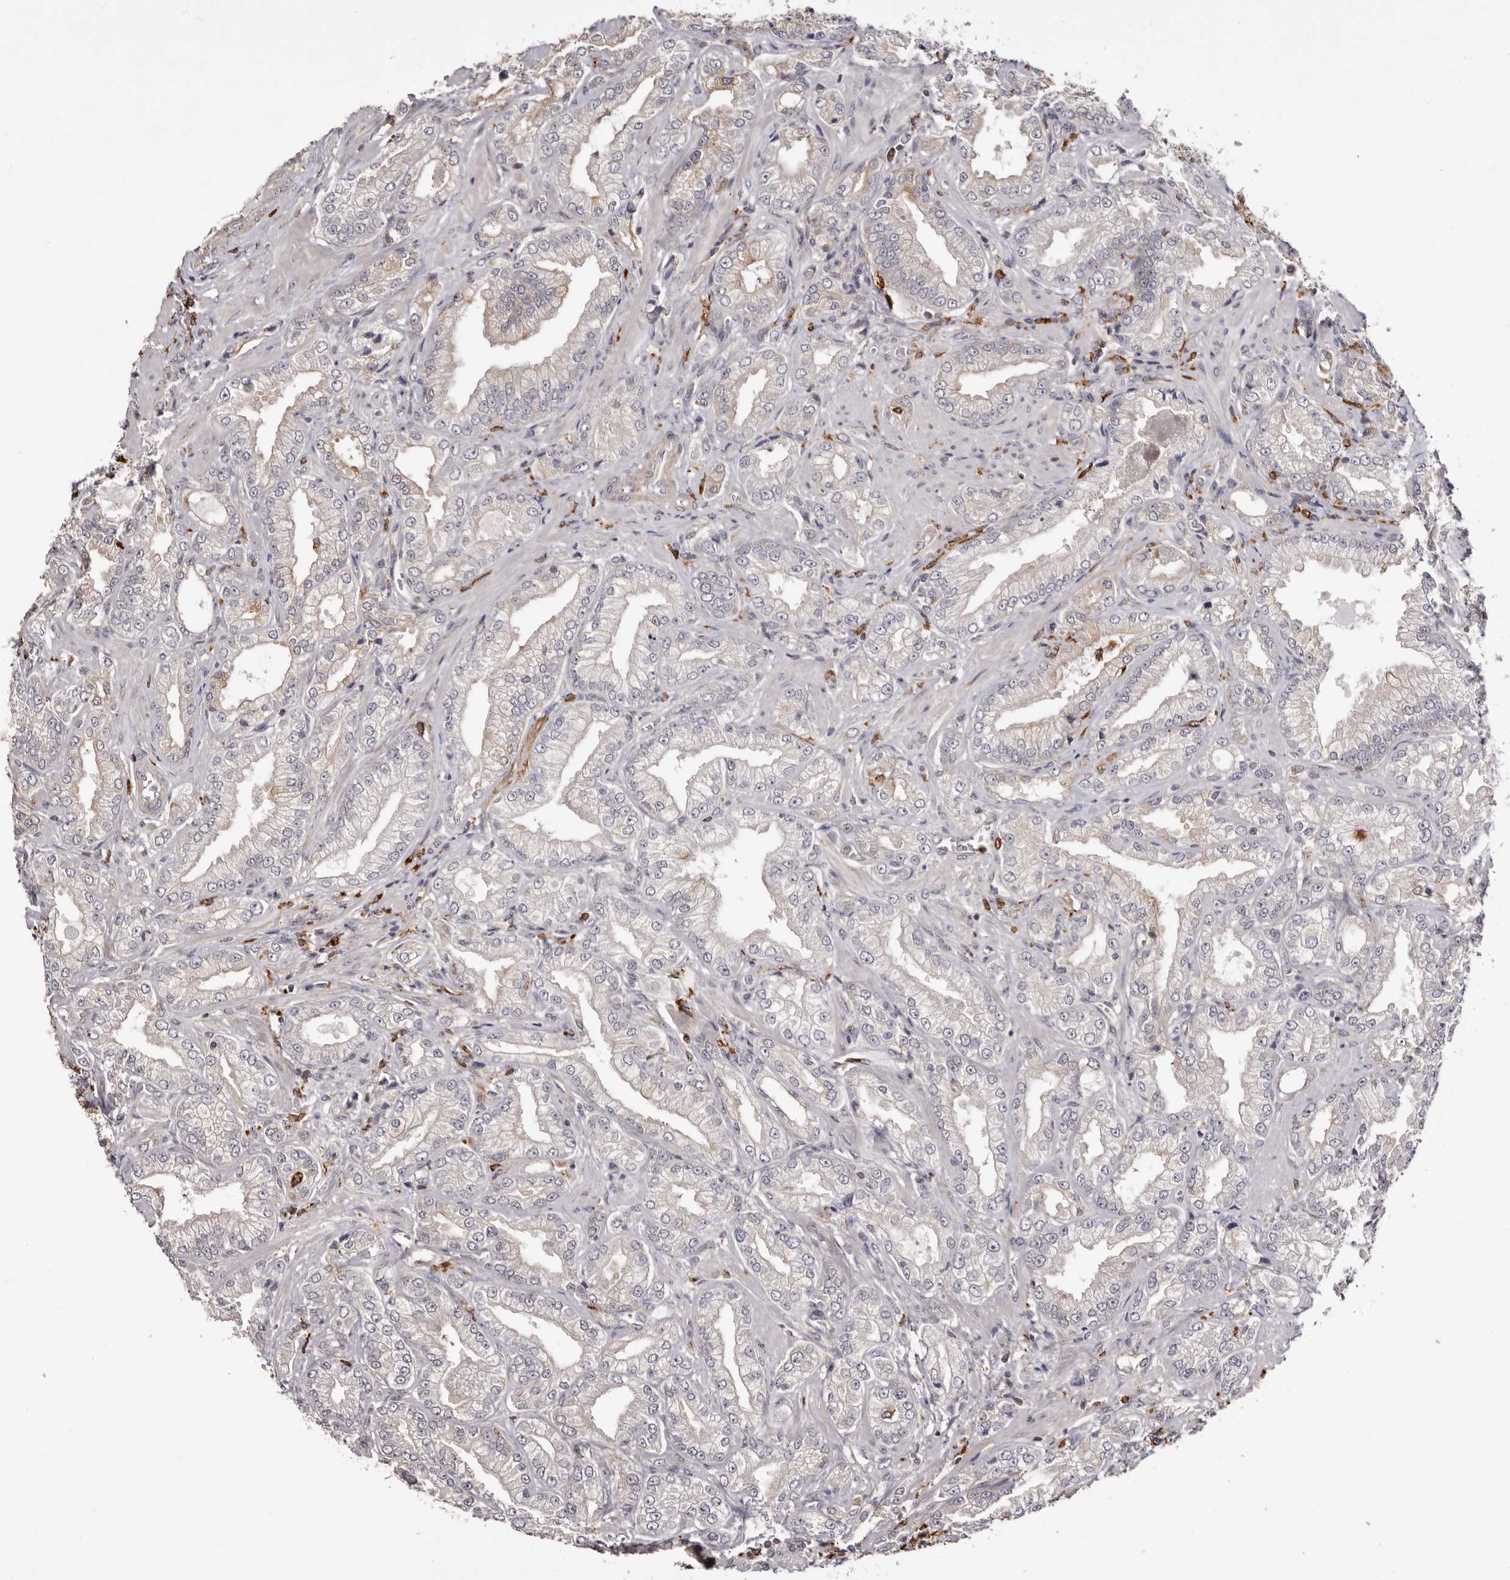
{"staining": {"intensity": "negative", "quantity": "none", "location": "none"}, "tissue": "prostate cancer", "cell_type": "Tumor cells", "image_type": "cancer", "snomed": [{"axis": "morphology", "description": "Adenocarcinoma, Low grade"}, {"axis": "topography", "description": "Prostate"}], "caption": "Protein analysis of low-grade adenocarcinoma (prostate) exhibits no significant positivity in tumor cells. (Immunohistochemistry (ihc), brightfield microscopy, high magnification).", "gene": "TNNI1", "patient": {"sex": "male", "age": 62}}